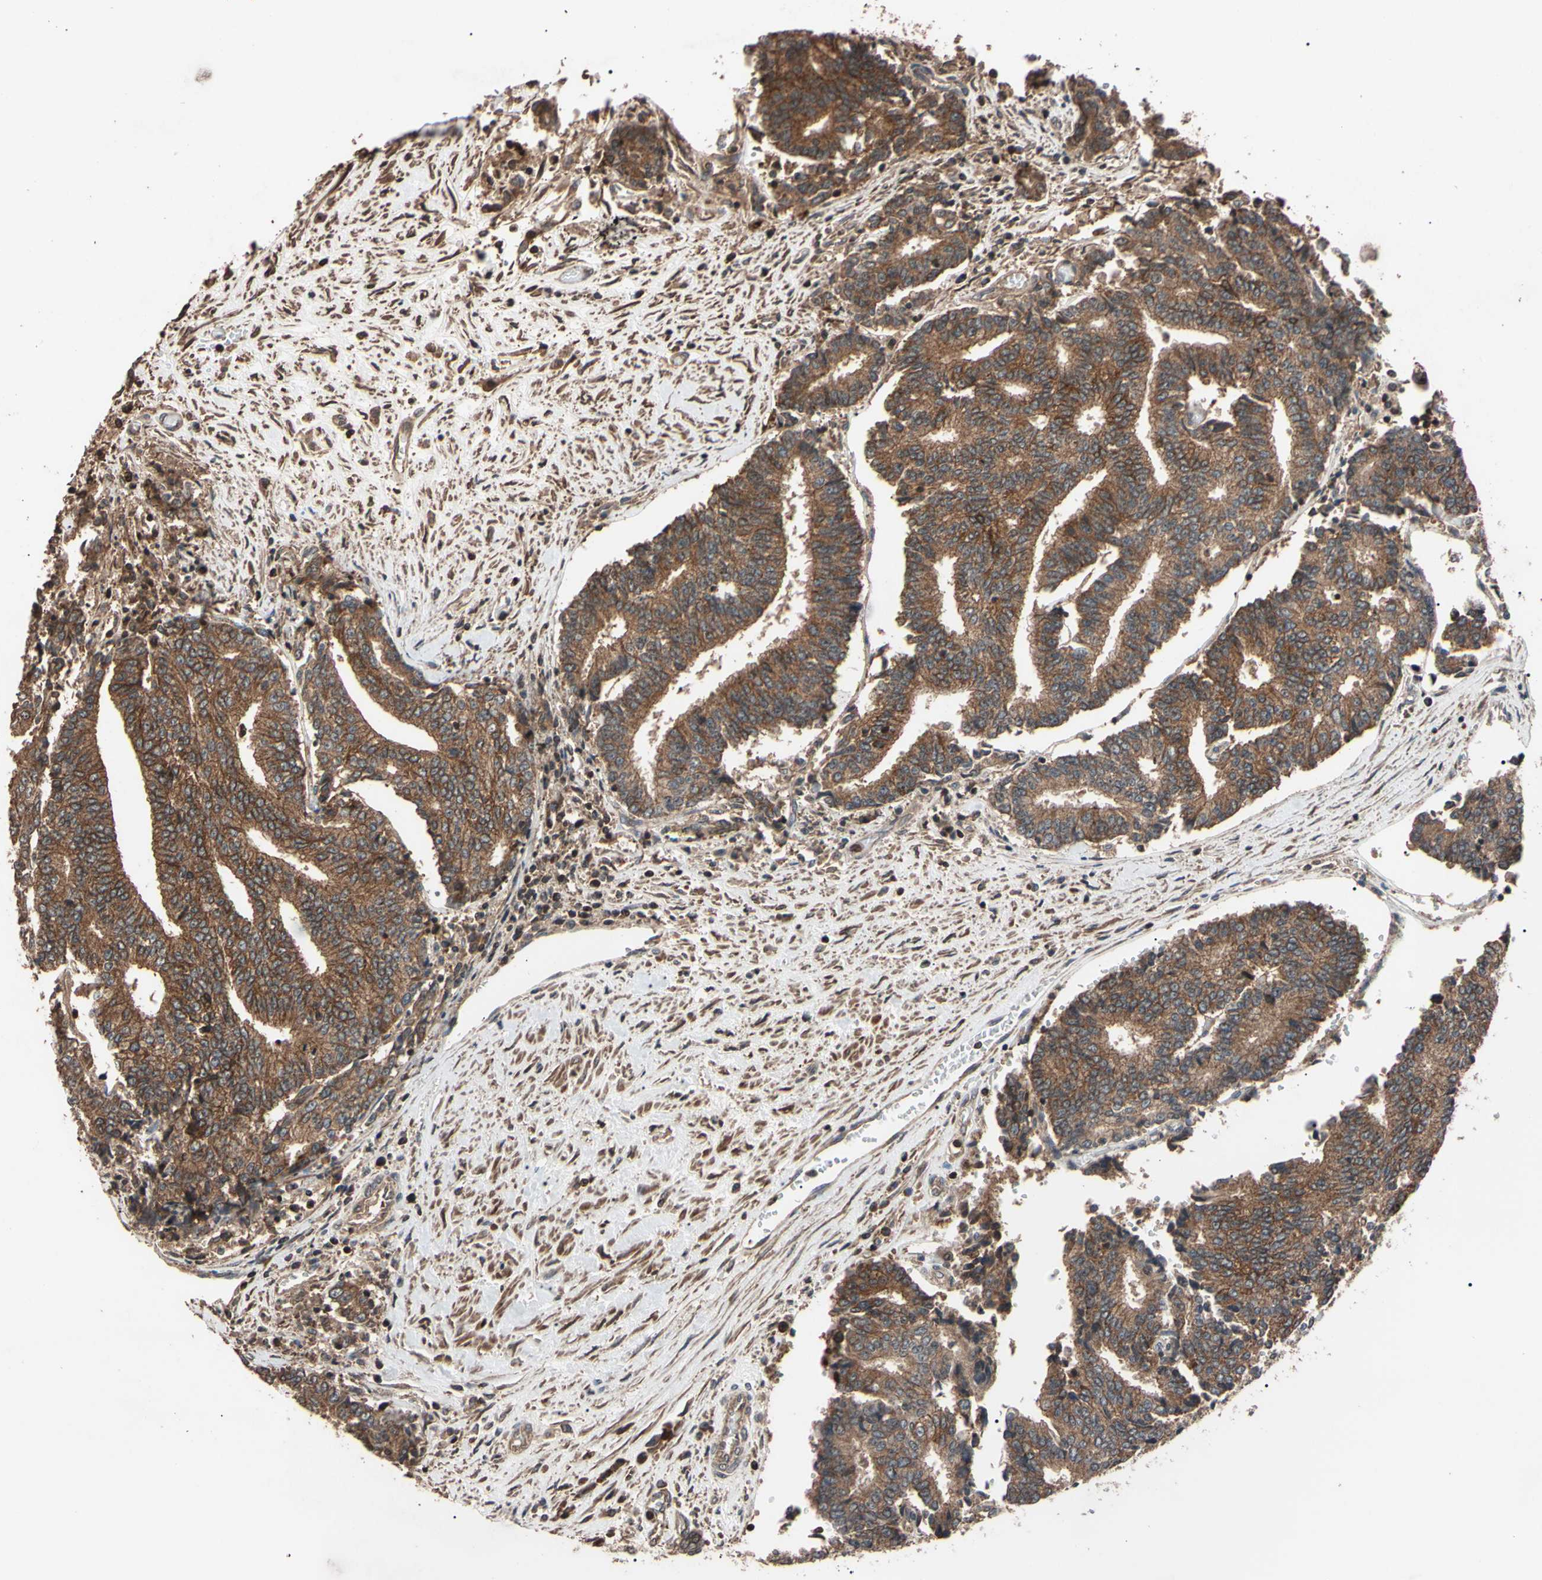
{"staining": {"intensity": "moderate", "quantity": "25%-75%", "location": "cytoplasmic/membranous"}, "tissue": "prostate cancer", "cell_type": "Tumor cells", "image_type": "cancer", "snomed": [{"axis": "morphology", "description": "Normal tissue, NOS"}, {"axis": "morphology", "description": "Adenocarcinoma, High grade"}, {"axis": "topography", "description": "Prostate"}, {"axis": "topography", "description": "Seminal veicle"}], "caption": "The histopathology image exhibits immunohistochemical staining of high-grade adenocarcinoma (prostate). There is moderate cytoplasmic/membranous staining is seen in approximately 25%-75% of tumor cells. (DAB (3,3'-diaminobenzidine) IHC with brightfield microscopy, high magnification).", "gene": "TNFRSF1A", "patient": {"sex": "male", "age": 55}}